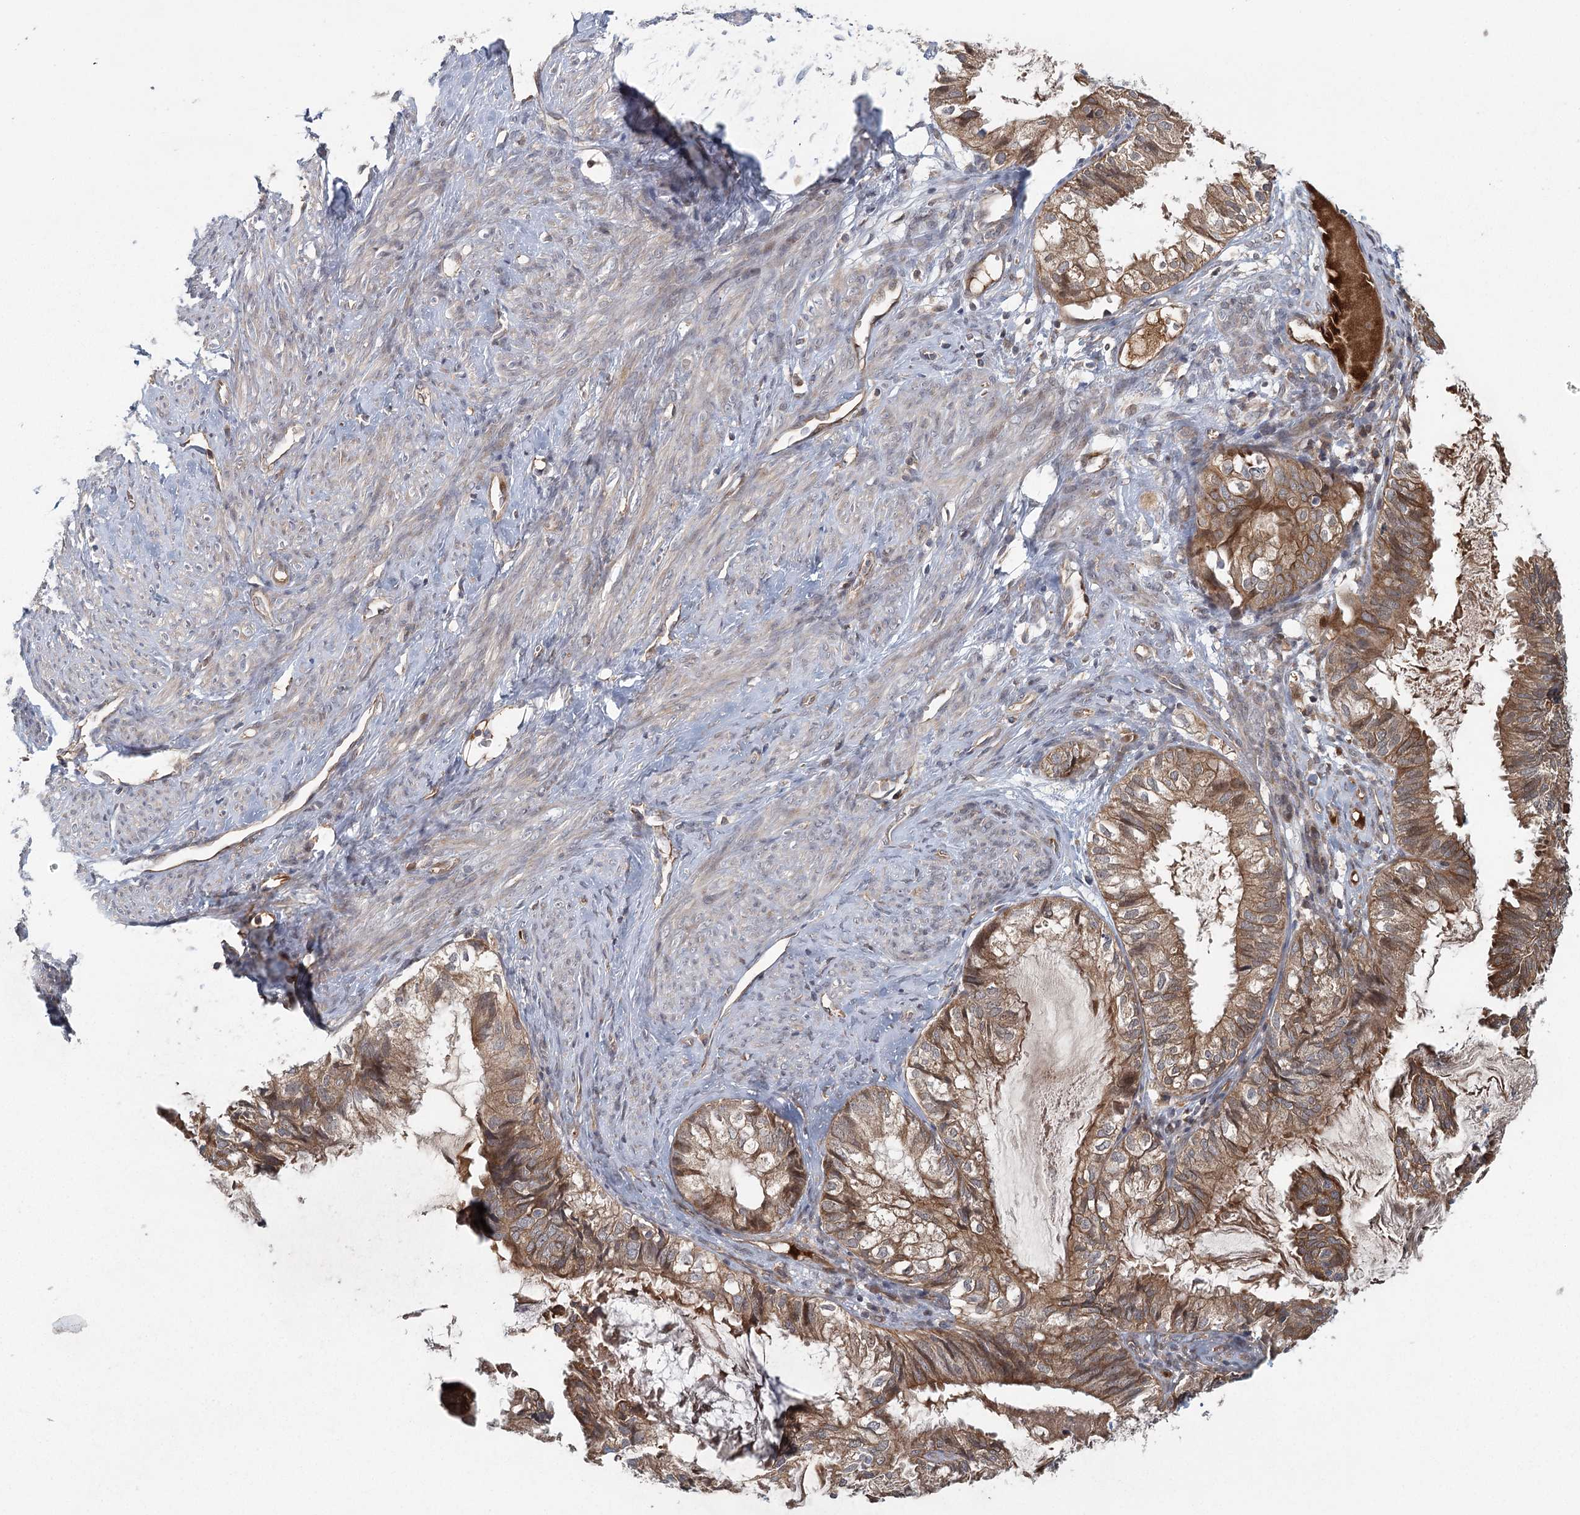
{"staining": {"intensity": "moderate", "quantity": ">75%", "location": "cytoplasmic/membranous"}, "tissue": "cervical cancer", "cell_type": "Tumor cells", "image_type": "cancer", "snomed": [{"axis": "morphology", "description": "Normal tissue, NOS"}, {"axis": "morphology", "description": "Adenocarcinoma, NOS"}, {"axis": "topography", "description": "Cervix"}, {"axis": "topography", "description": "Endometrium"}], "caption": "Cervical cancer stained with DAB (3,3'-diaminobenzidine) immunohistochemistry (IHC) reveals medium levels of moderate cytoplasmic/membranous expression in approximately >75% of tumor cells. (brown staining indicates protein expression, while blue staining denotes nuclei).", "gene": "LRRC14B", "patient": {"sex": "female", "age": 86}}